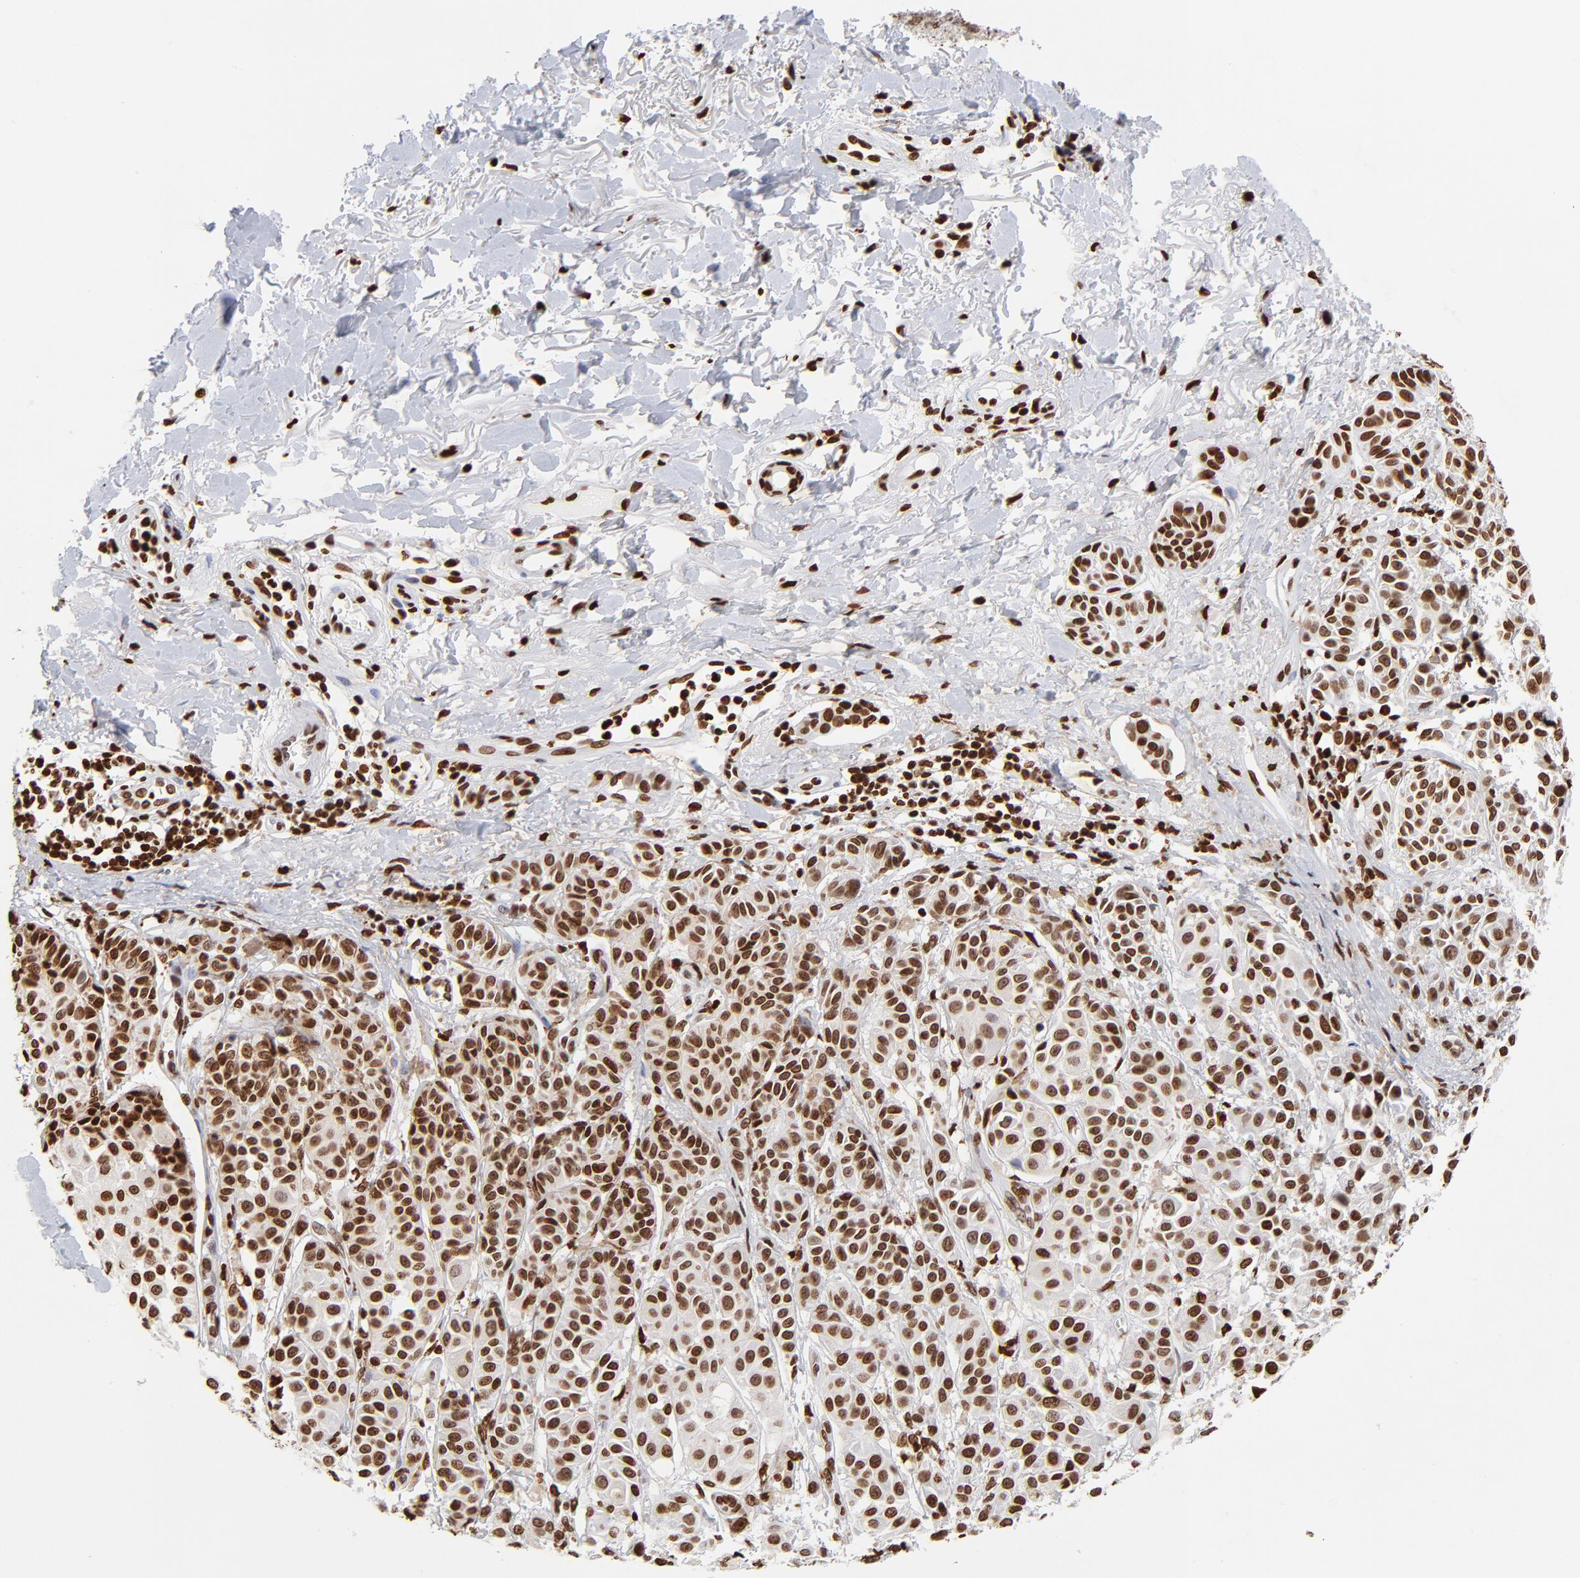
{"staining": {"intensity": "strong", "quantity": ">75%", "location": "nuclear"}, "tissue": "melanoma", "cell_type": "Tumor cells", "image_type": "cancer", "snomed": [{"axis": "morphology", "description": "Malignant melanoma, NOS"}, {"axis": "topography", "description": "Skin"}], "caption": "Malignant melanoma tissue reveals strong nuclear expression in about >75% of tumor cells", "gene": "FBH1", "patient": {"sex": "male", "age": 76}}